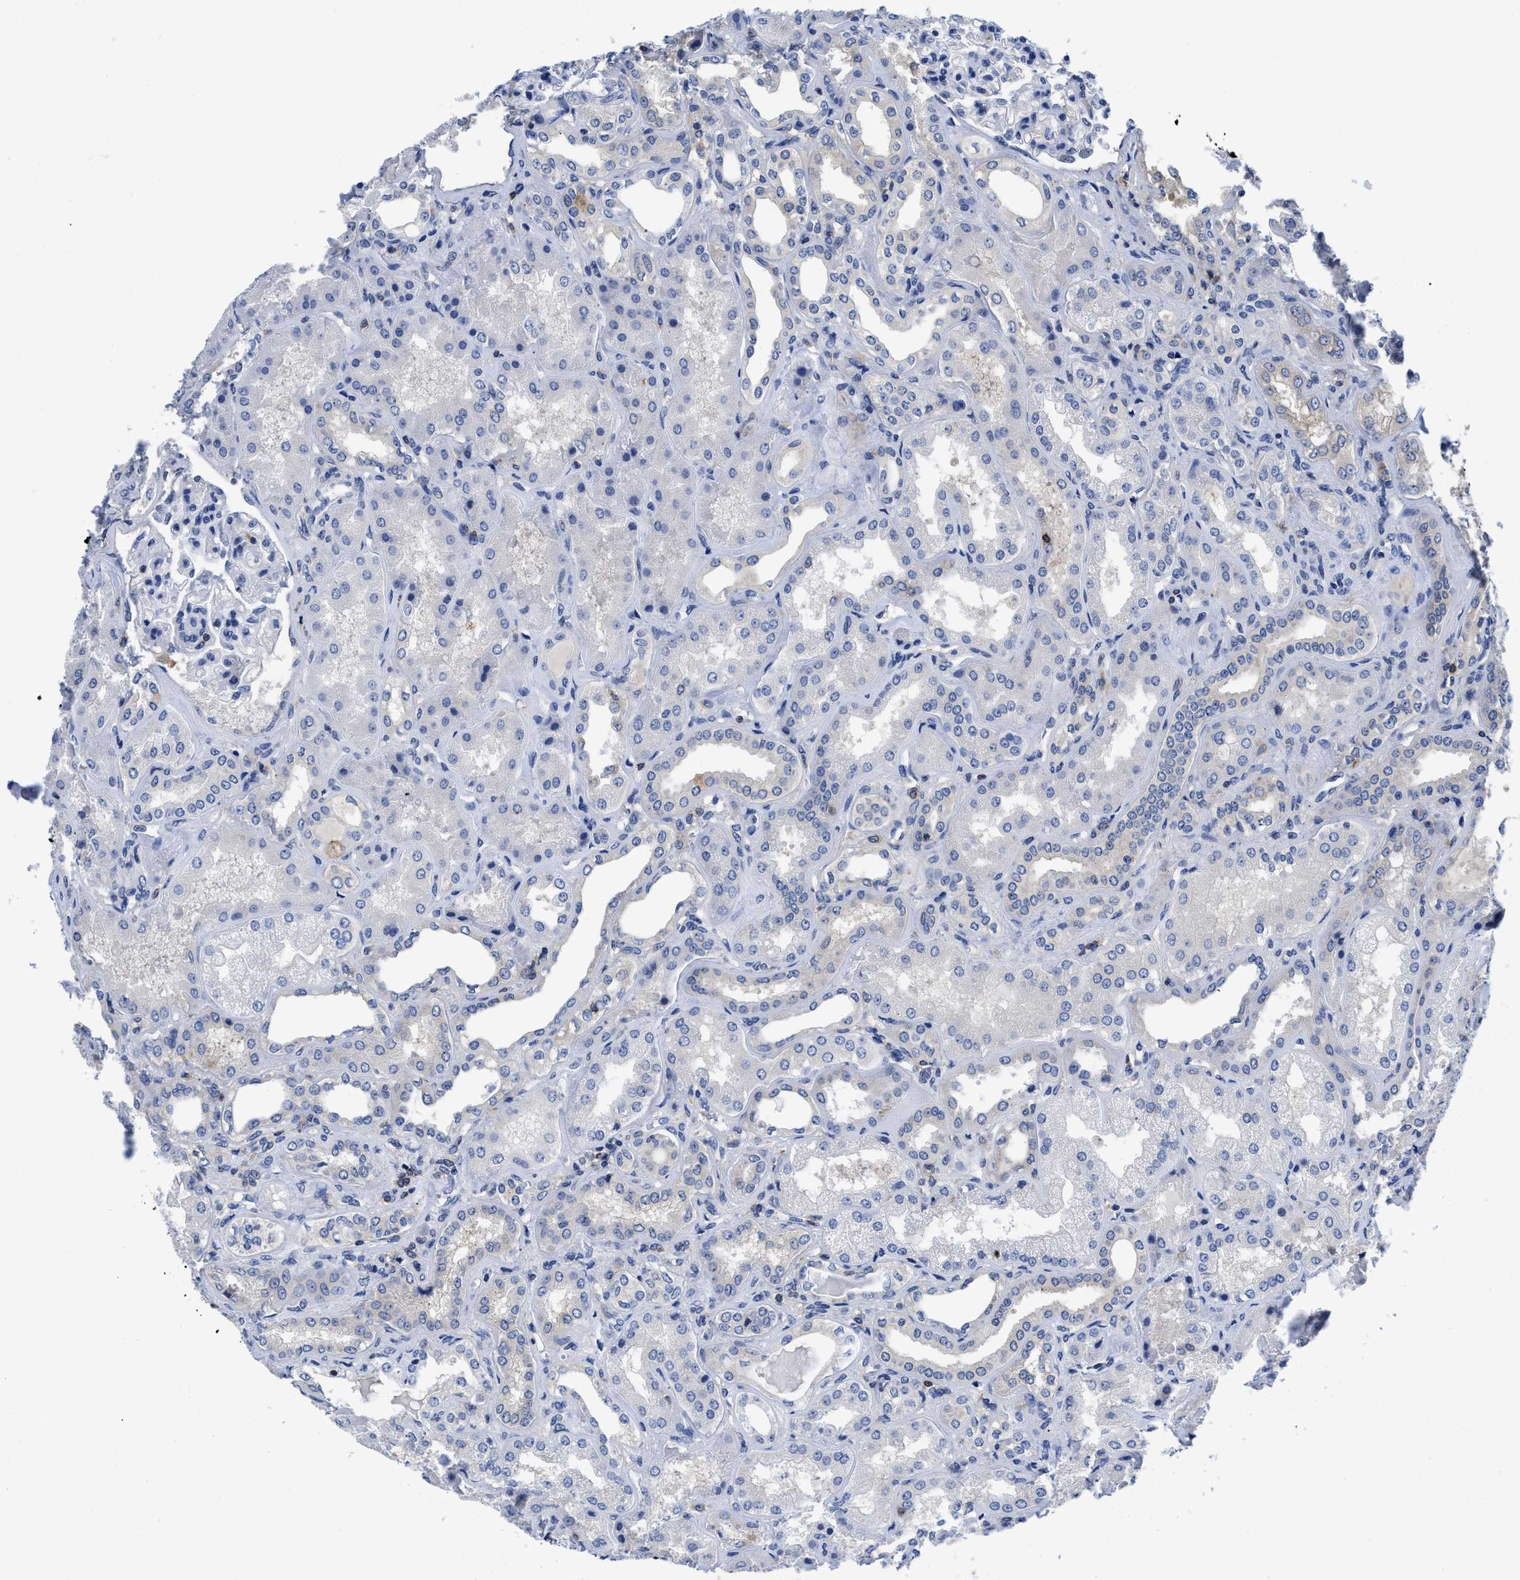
{"staining": {"intensity": "negative", "quantity": "none", "location": "none"}, "tissue": "kidney", "cell_type": "Cells in glomeruli", "image_type": "normal", "snomed": [{"axis": "morphology", "description": "Normal tissue, NOS"}, {"axis": "topography", "description": "Kidney"}], "caption": "IHC of benign human kidney demonstrates no positivity in cells in glomeruli.", "gene": "YARS1", "patient": {"sex": "female", "age": 56}}